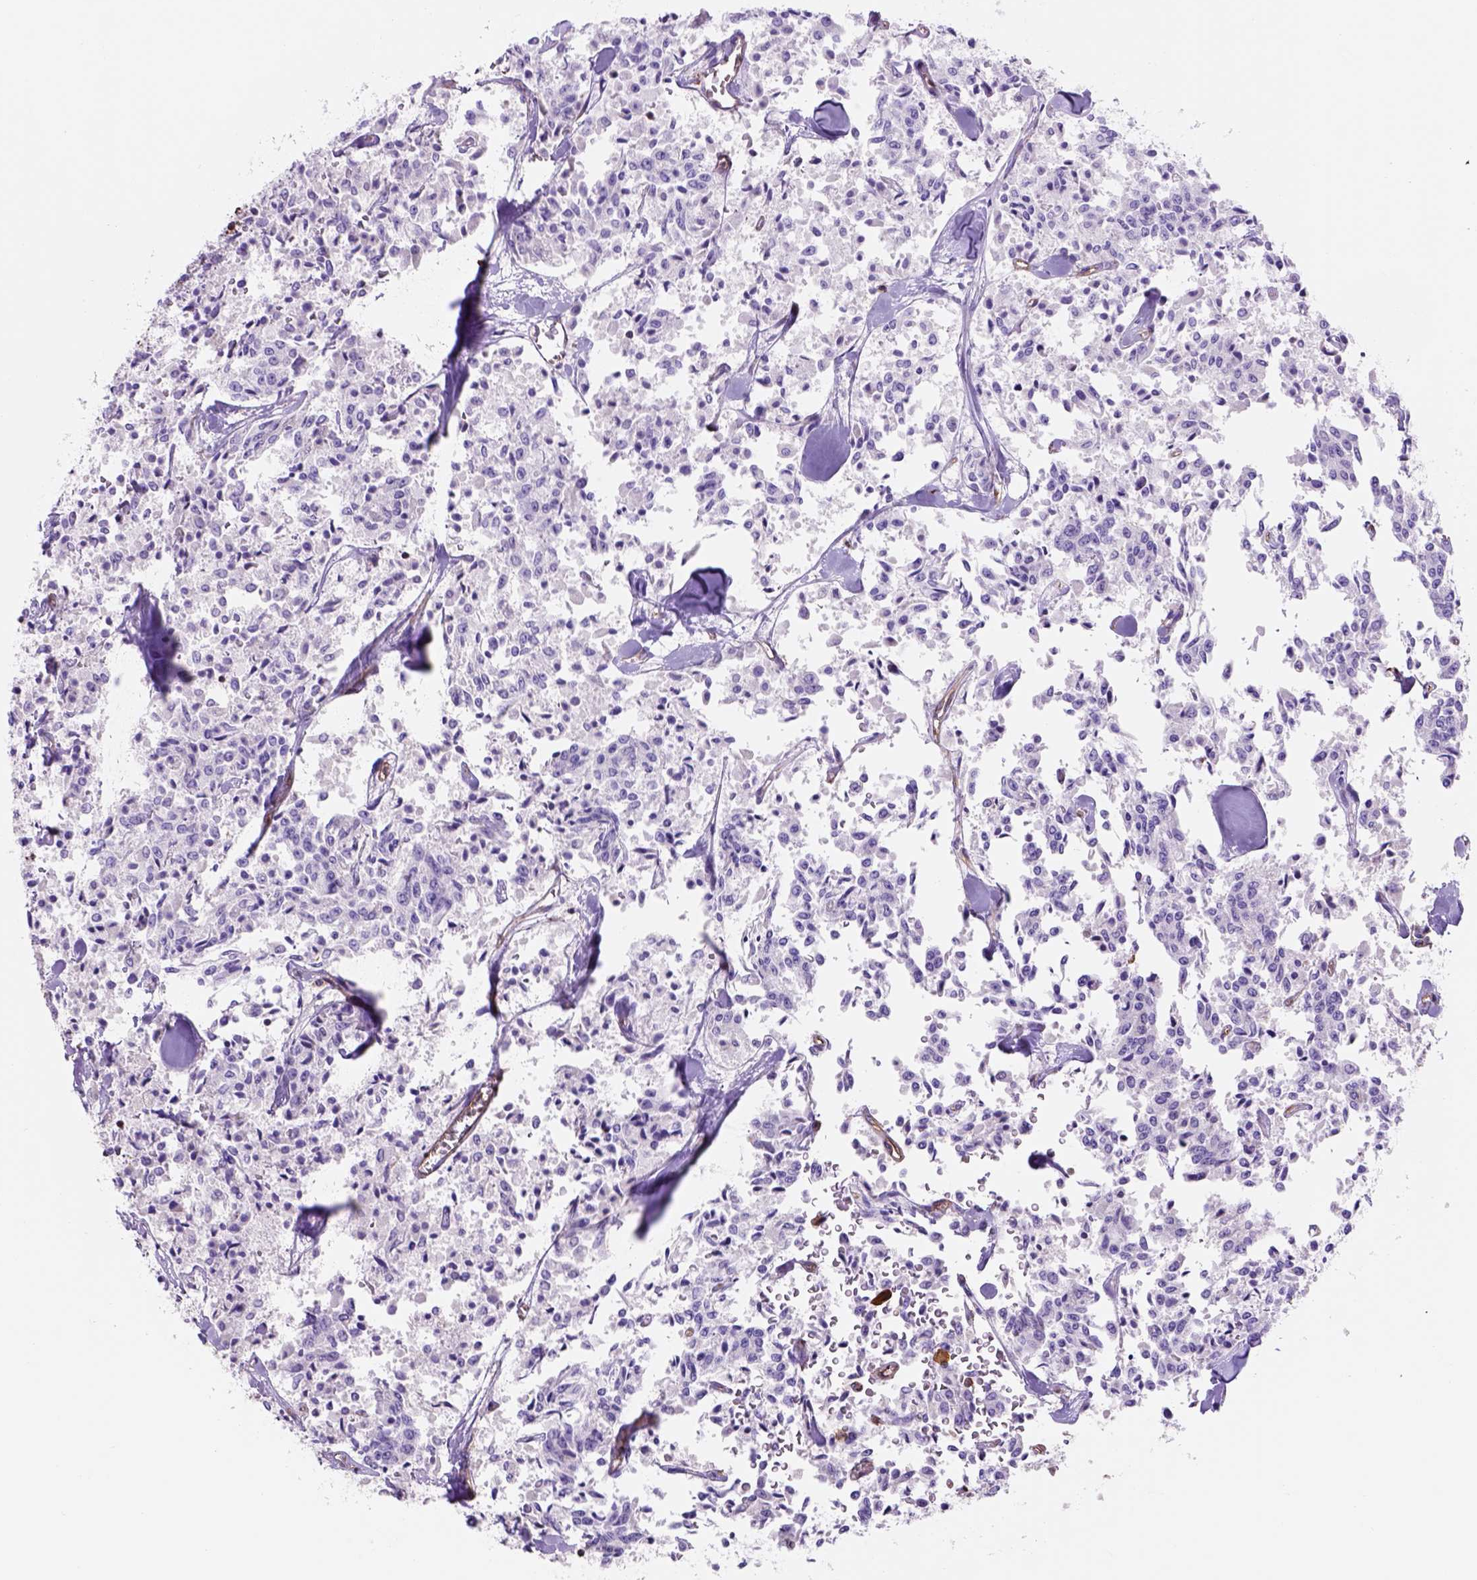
{"staining": {"intensity": "negative", "quantity": "none", "location": "none"}, "tissue": "carcinoid", "cell_type": "Tumor cells", "image_type": "cancer", "snomed": [{"axis": "morphology", "description": "Carcinoid, malignant, NOS"}, {"axis": "topography", "description": "Lung"}], "caption": "Tumor cells show no significant positivity in carcinoid. (IHC, brightfield microscopy, high magnification).", "gene": "ZZZ3", "patient": {"sex": "male", "age": 71}}